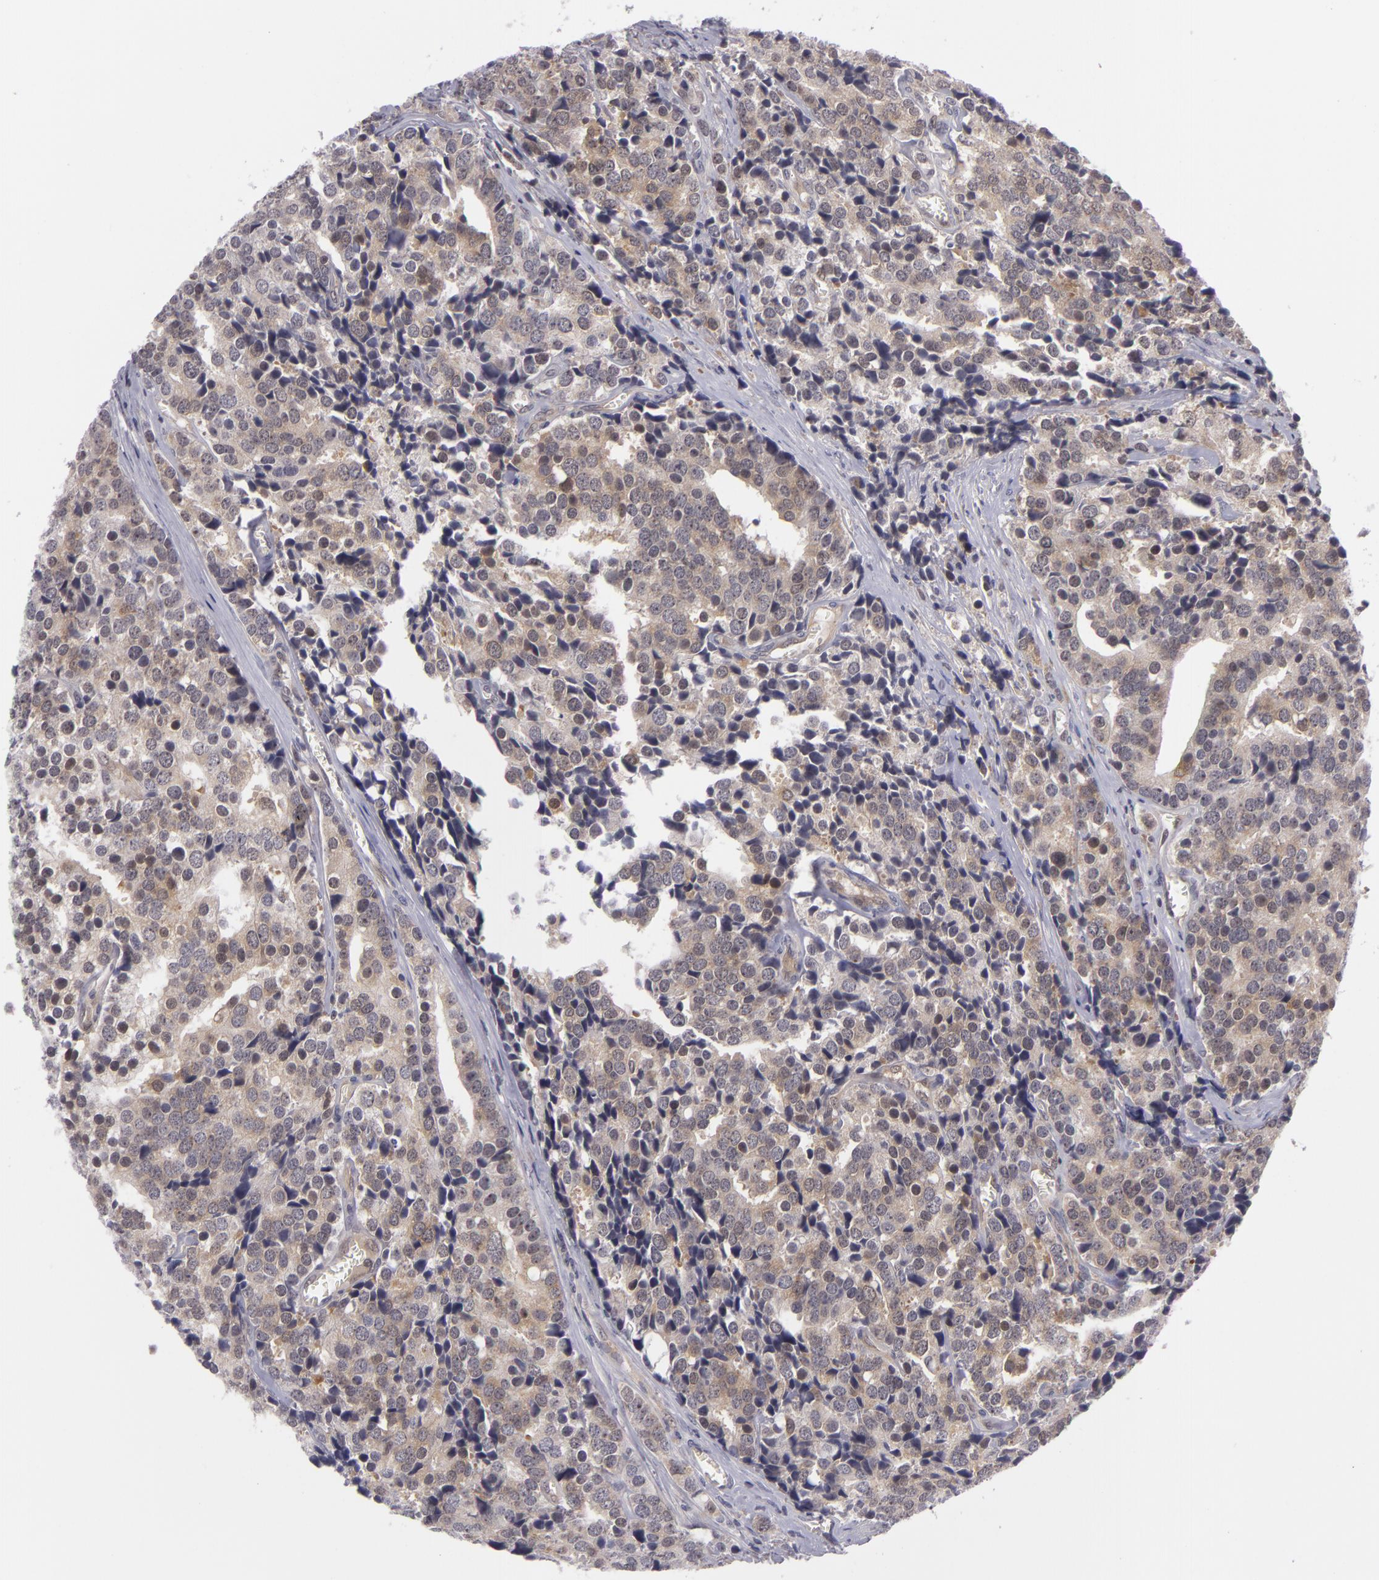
{"staining": {"intensity": "moderate", "quantity": ">75%", "location": "cytoplasmic/membranous"}, "tissue": "prostate cancer", "cell_type": "Tumor cells", "image_type": "cancer", "snomed": [{"axis": "morphology", "description": "Adenocarcinoma, High grade"}, {"axis": "topography", "description": "Prostate"}], "caption": "Protein analysis of adenocarcinoma (high-grade) (prostate) tissue shows moderate cytoplasmic/membranous expression in about >75% of tumor cells.", "gene": "BCL10", "patient": {"sex": "male", "age": 71}}